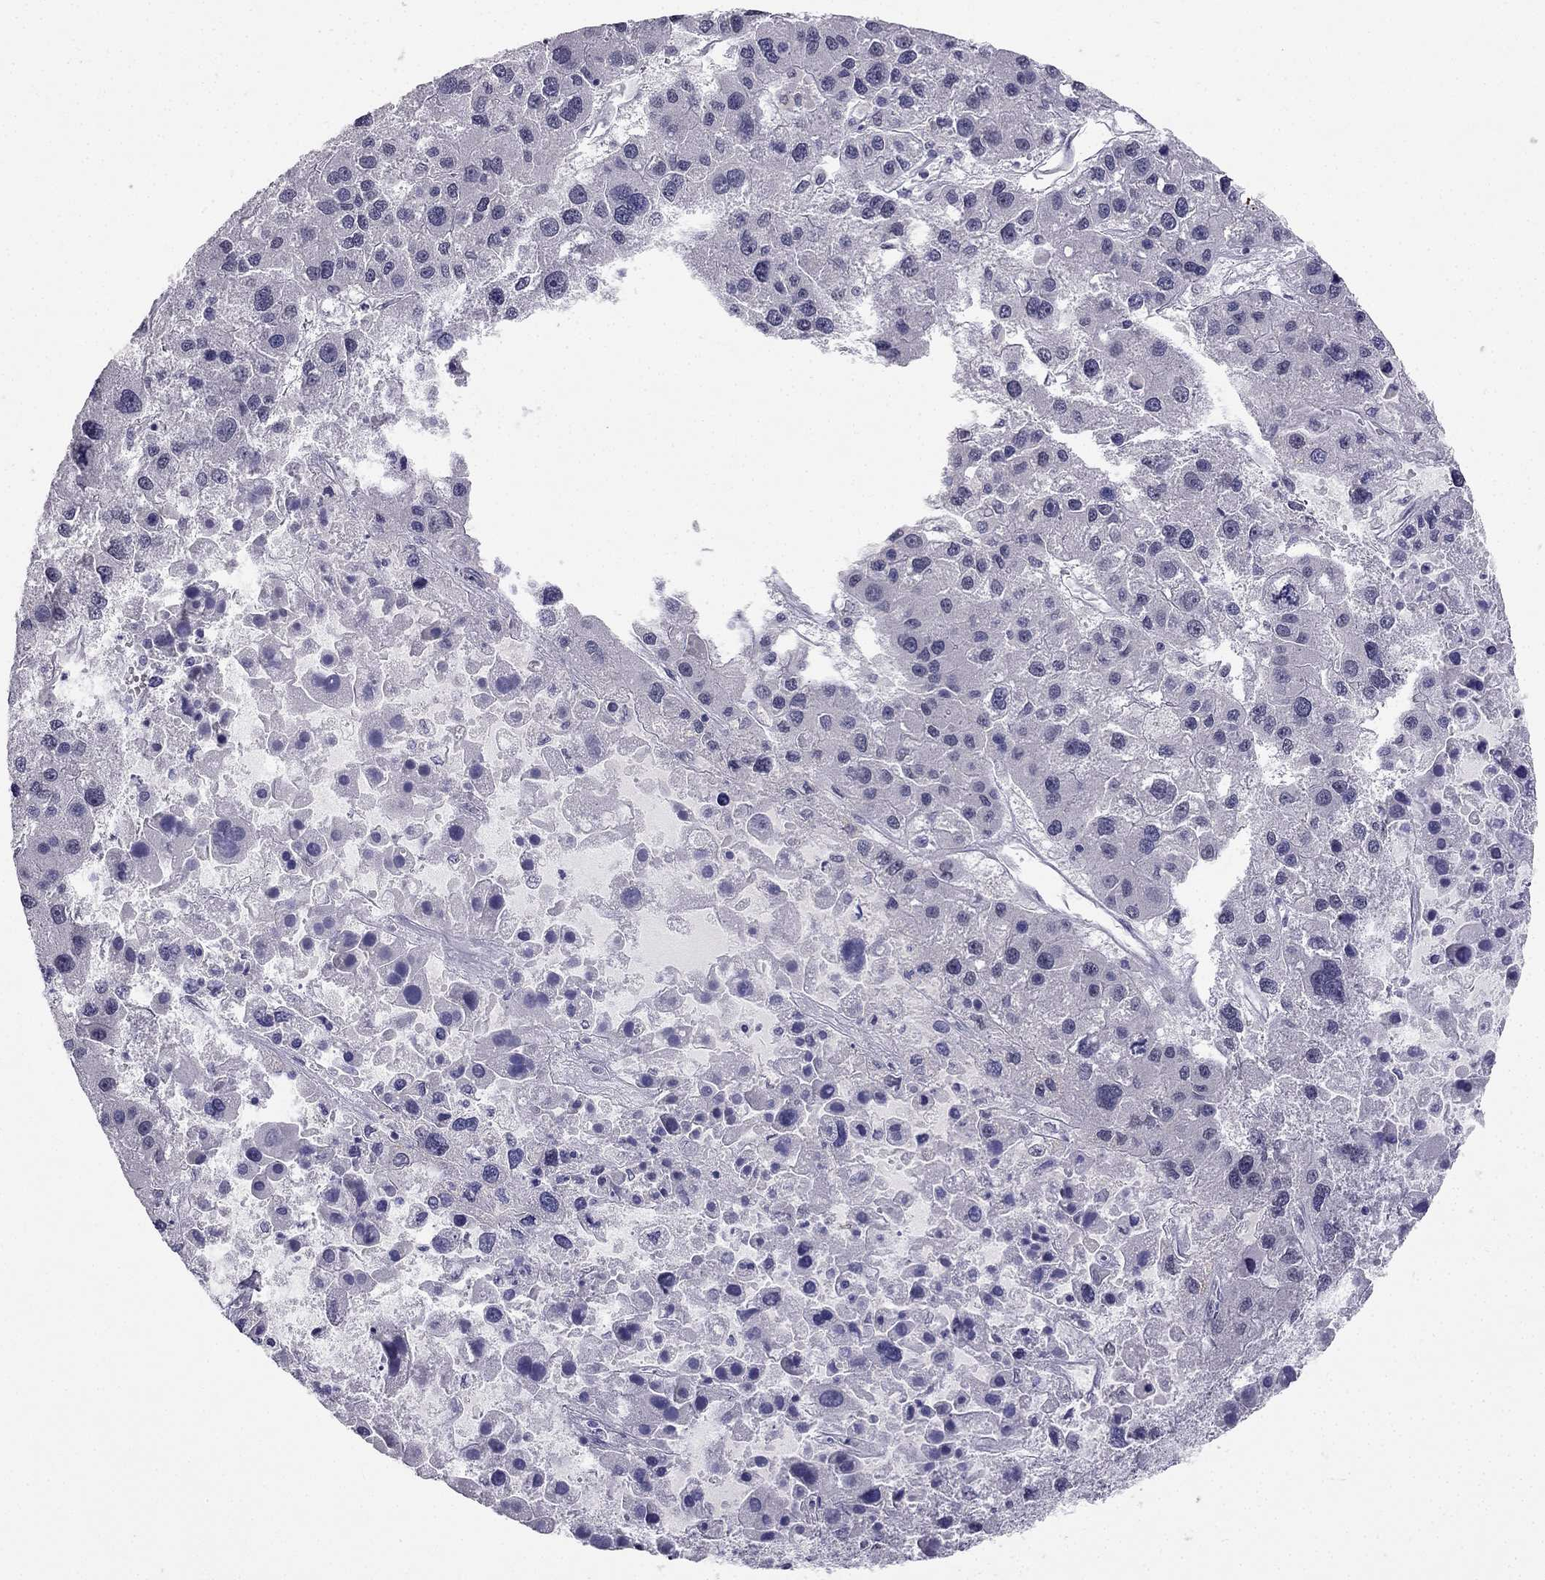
{"staining": {"intensity": "negative", "quantity": "none", "location": "none"}, "tissue": "liver cancer", "cell_type": "Tumor cells", "image_type": "cancer", "snomed": [{"axis": "morphology", "description": "Carcinoma, Hepatocellular, NOS"}, {"axis": "topography", "description": "Liver"}], "caption": "Immunohistochemical staining of liver hepatocellular carcinoma exhibits no significant staining in tumor cells. (DAB (3,3'-diaminobenzidine) immunohistochemistry, high magnification).", "gene": "C16orf89", "patient": {"sex": "male", "age": 73}}